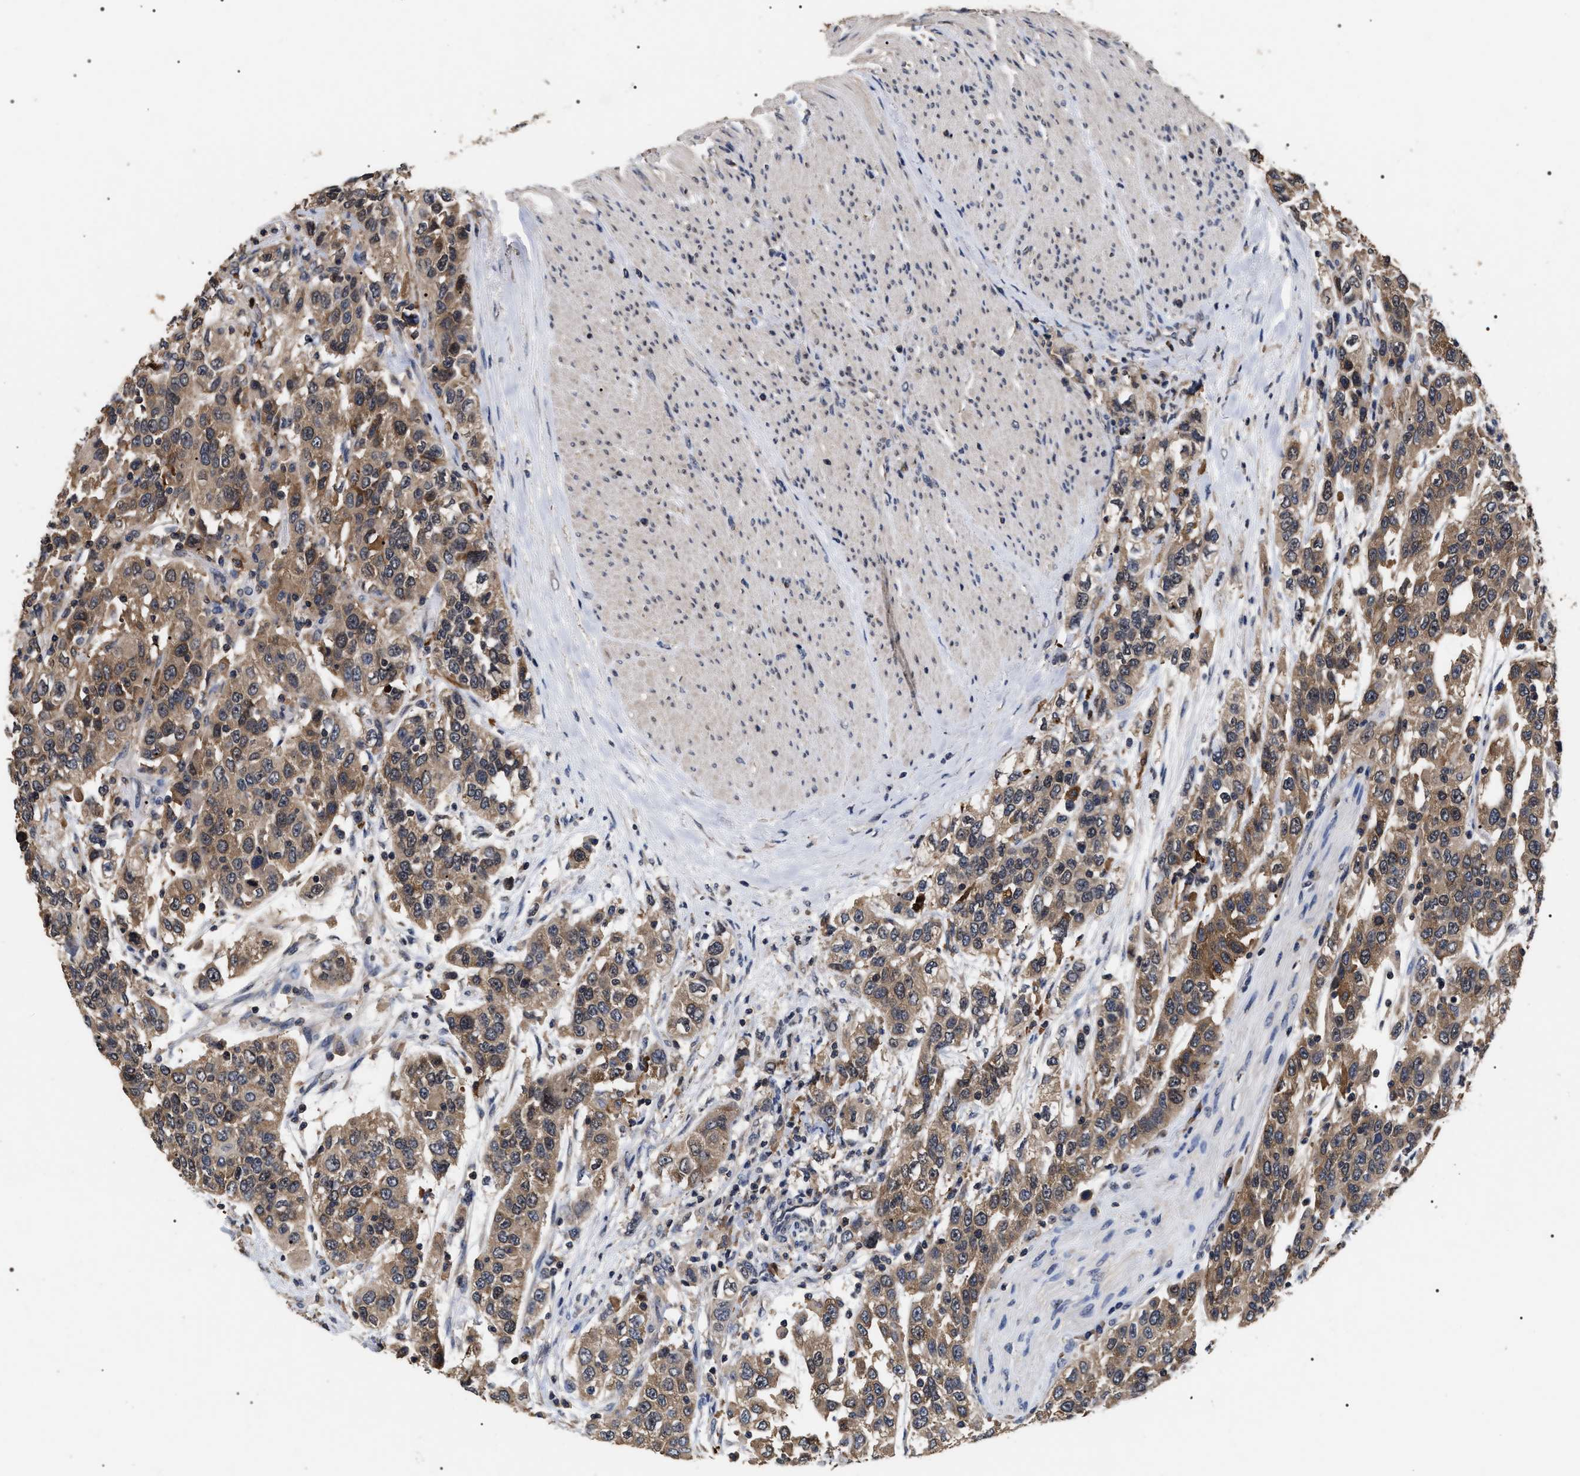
{"staining": {"intensity": "moderate", "quantity": ">75%", "location": "cytoplasmic/membranous"}, "tissue": "urothelial cancer", "cell_type": "Tumor cells", "image_type": "cancer", "snomed": [{"axis": "morphology", "description": "Urothelial carcinoma, High grade"}, {"axis": "topography", "description": "Urinary bladder"}], "caption": "This is a histology image of immunohistochemistry (IHC) staining of high-grade urothelial carcinoma, which shows moderate positivity in the cytoplasmic/membranous of tumor cells.", "gene": "UPF3A", "patient": {"sex": "female", "age": 80}}